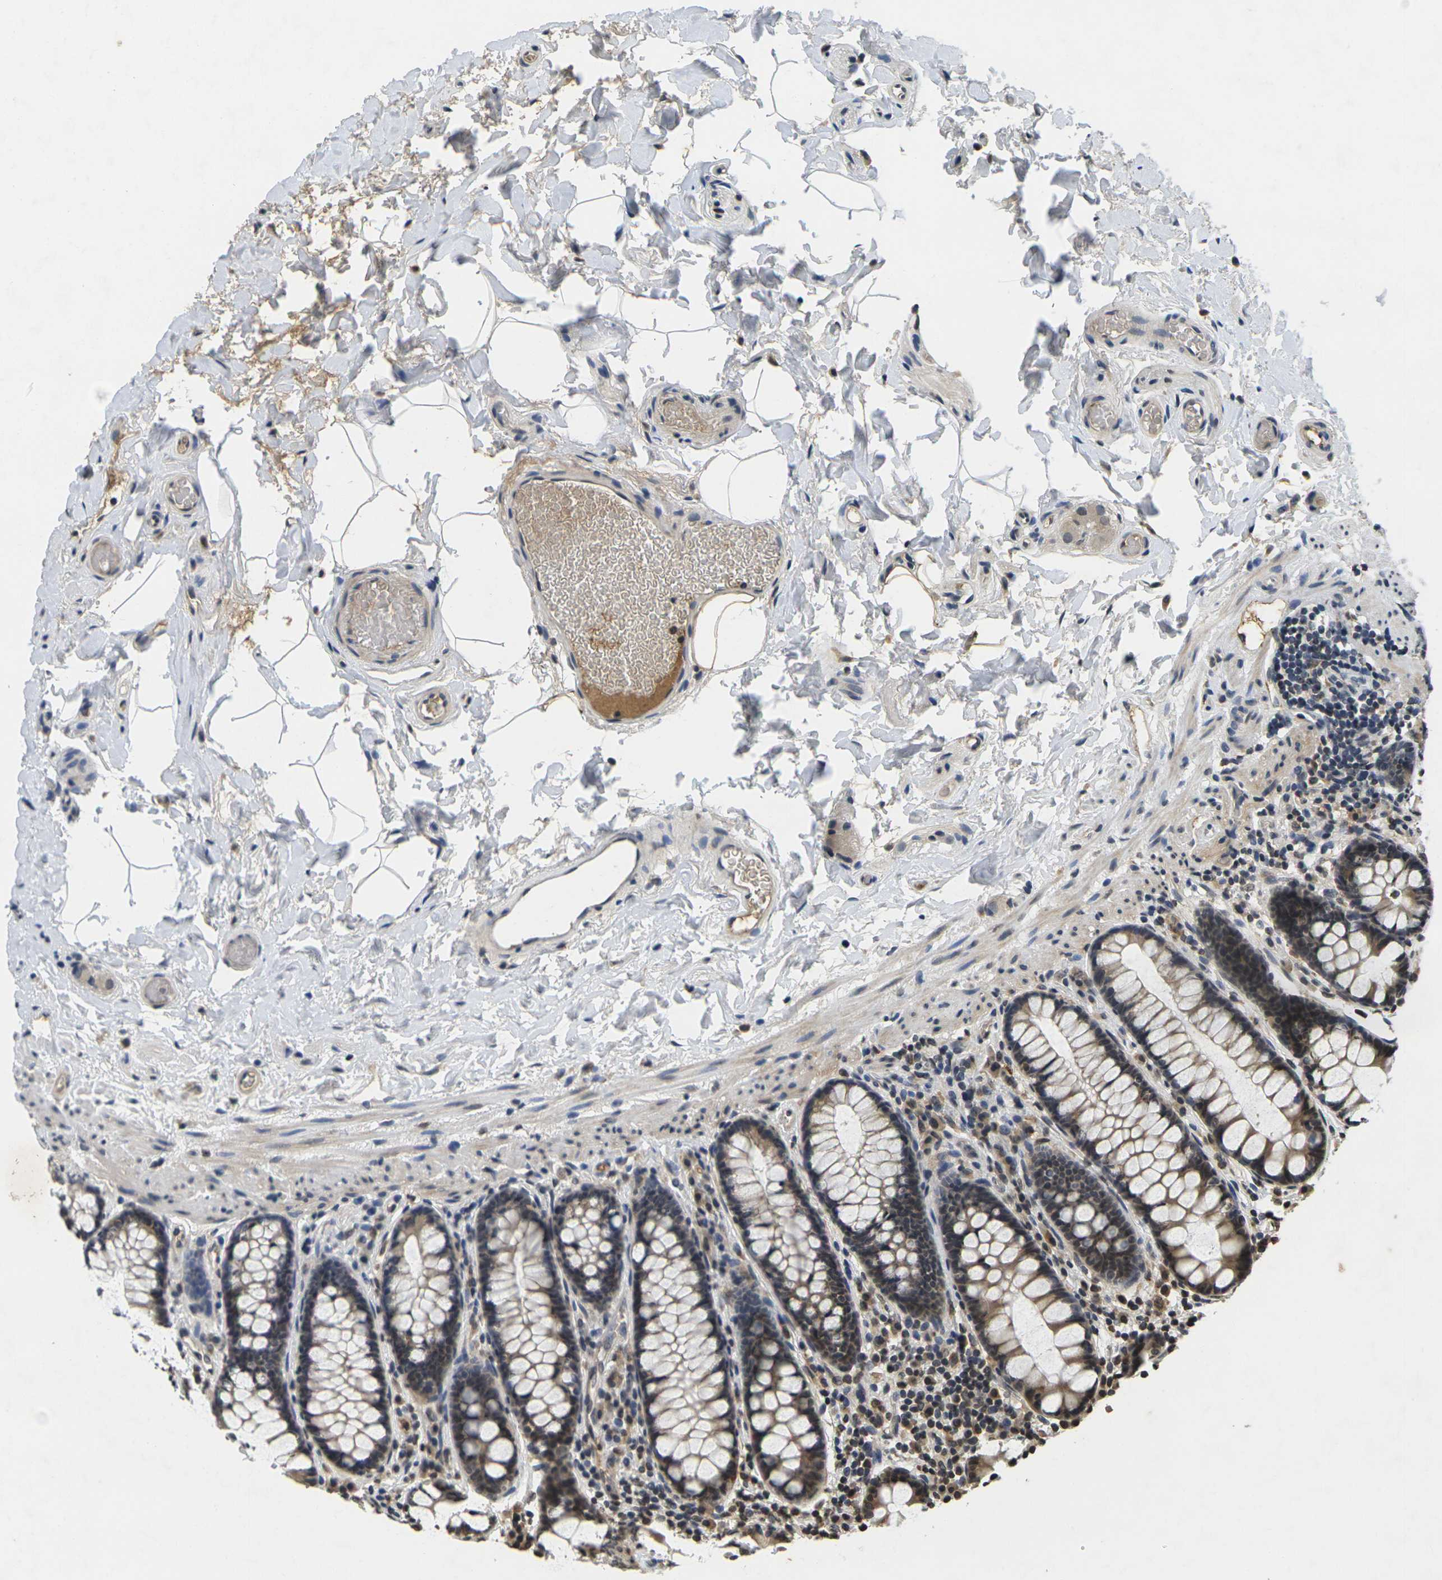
{"staining": {"intensity": "negative", "quantity": "none", "location": "none"}, "tissue": "colon", "cell_type": "Endothelial cells", "image_type": "normal", "snomed": [{"axis": "morphology", "description": "Normal tissue, NOS"}, {"axis": "topography", "description": "Colon"}], "caption": "DAB (3,3'-diaminobenzidine) immunohistochemical staining of normal human colon demonstrates no significant expression in endothelial cells.", "gene": "C1QC", "patient": {"sex": "female", "age": 80}}